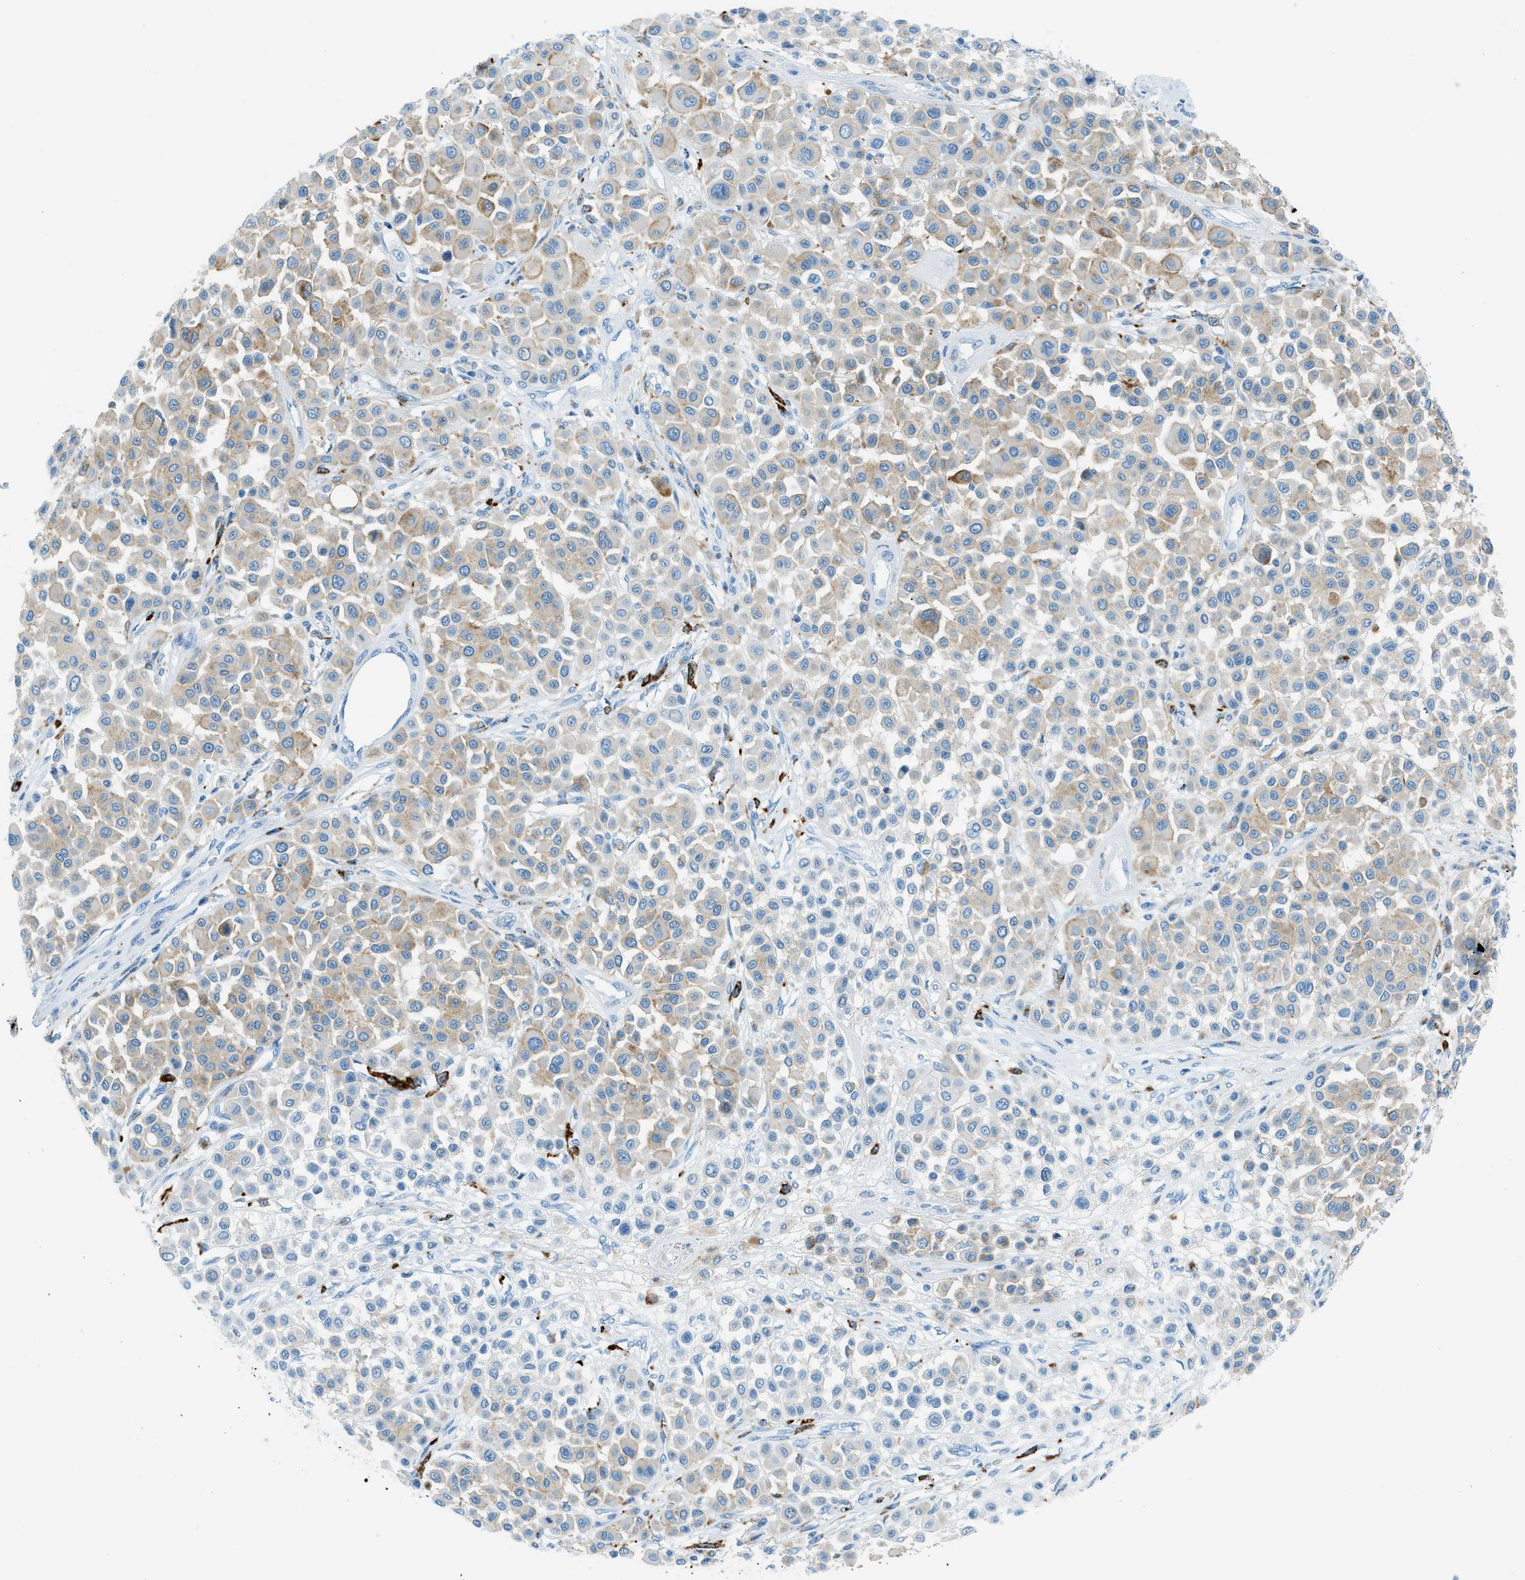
{"staining": {"intensity": "weak", "quantity": "25%-75%", "location": "cytoplasmic/membranous"}, "tissue": "melanoma", "cell_type": "Tumor cells", "image_type": "cancer", "snomed": [{"axis": "morphology", "description": "Malignant melanoma, Metastatic site"}, {"axis": "topography", "description": "Soft tissue"}], "caption": "Protein analysis of melanoma tissue displays weak cytoplasmic/membranous staining in about 25%-75% of tumor cells.", "gene": "C21orf62", "patient": {"sex": "male", "age": 41}}